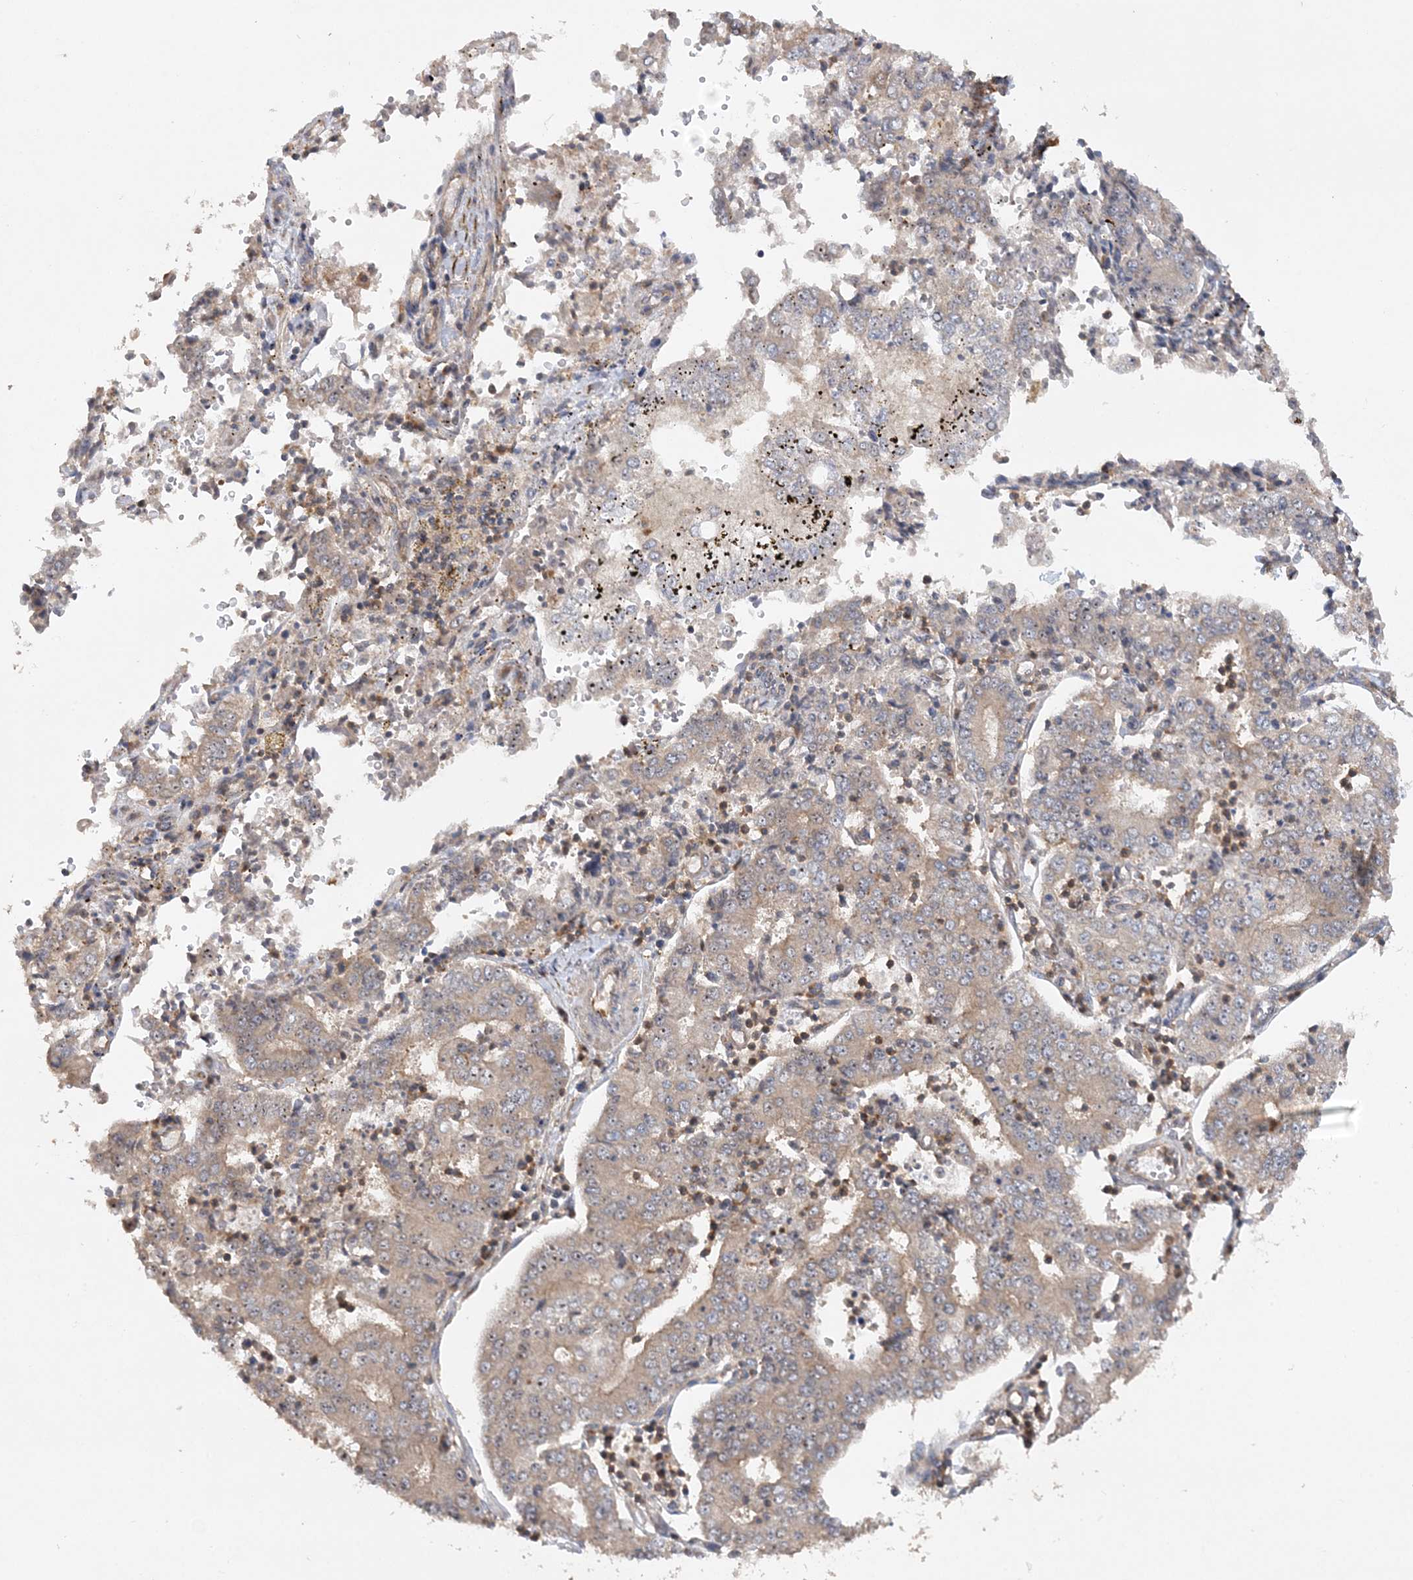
{"staining": {"intensity": "weak", "quantity": "<25%", "location": "cytoplasmic/membranous"}, "tissue": "stomach cancer", "cell_type": "Tumor cells", "image_type": "cancer", "snomed": [{"axis": "morphology", "description": "Adenocarcinoma, NOS"}, {"axis": "topography", "description": "Stomach"}], "caption": "The image shows no staining of tumor cells in stomach cancer (adenocarcinoma).", "gene": "ACAP2", "patient": {"sex": "male", "age": 76}}